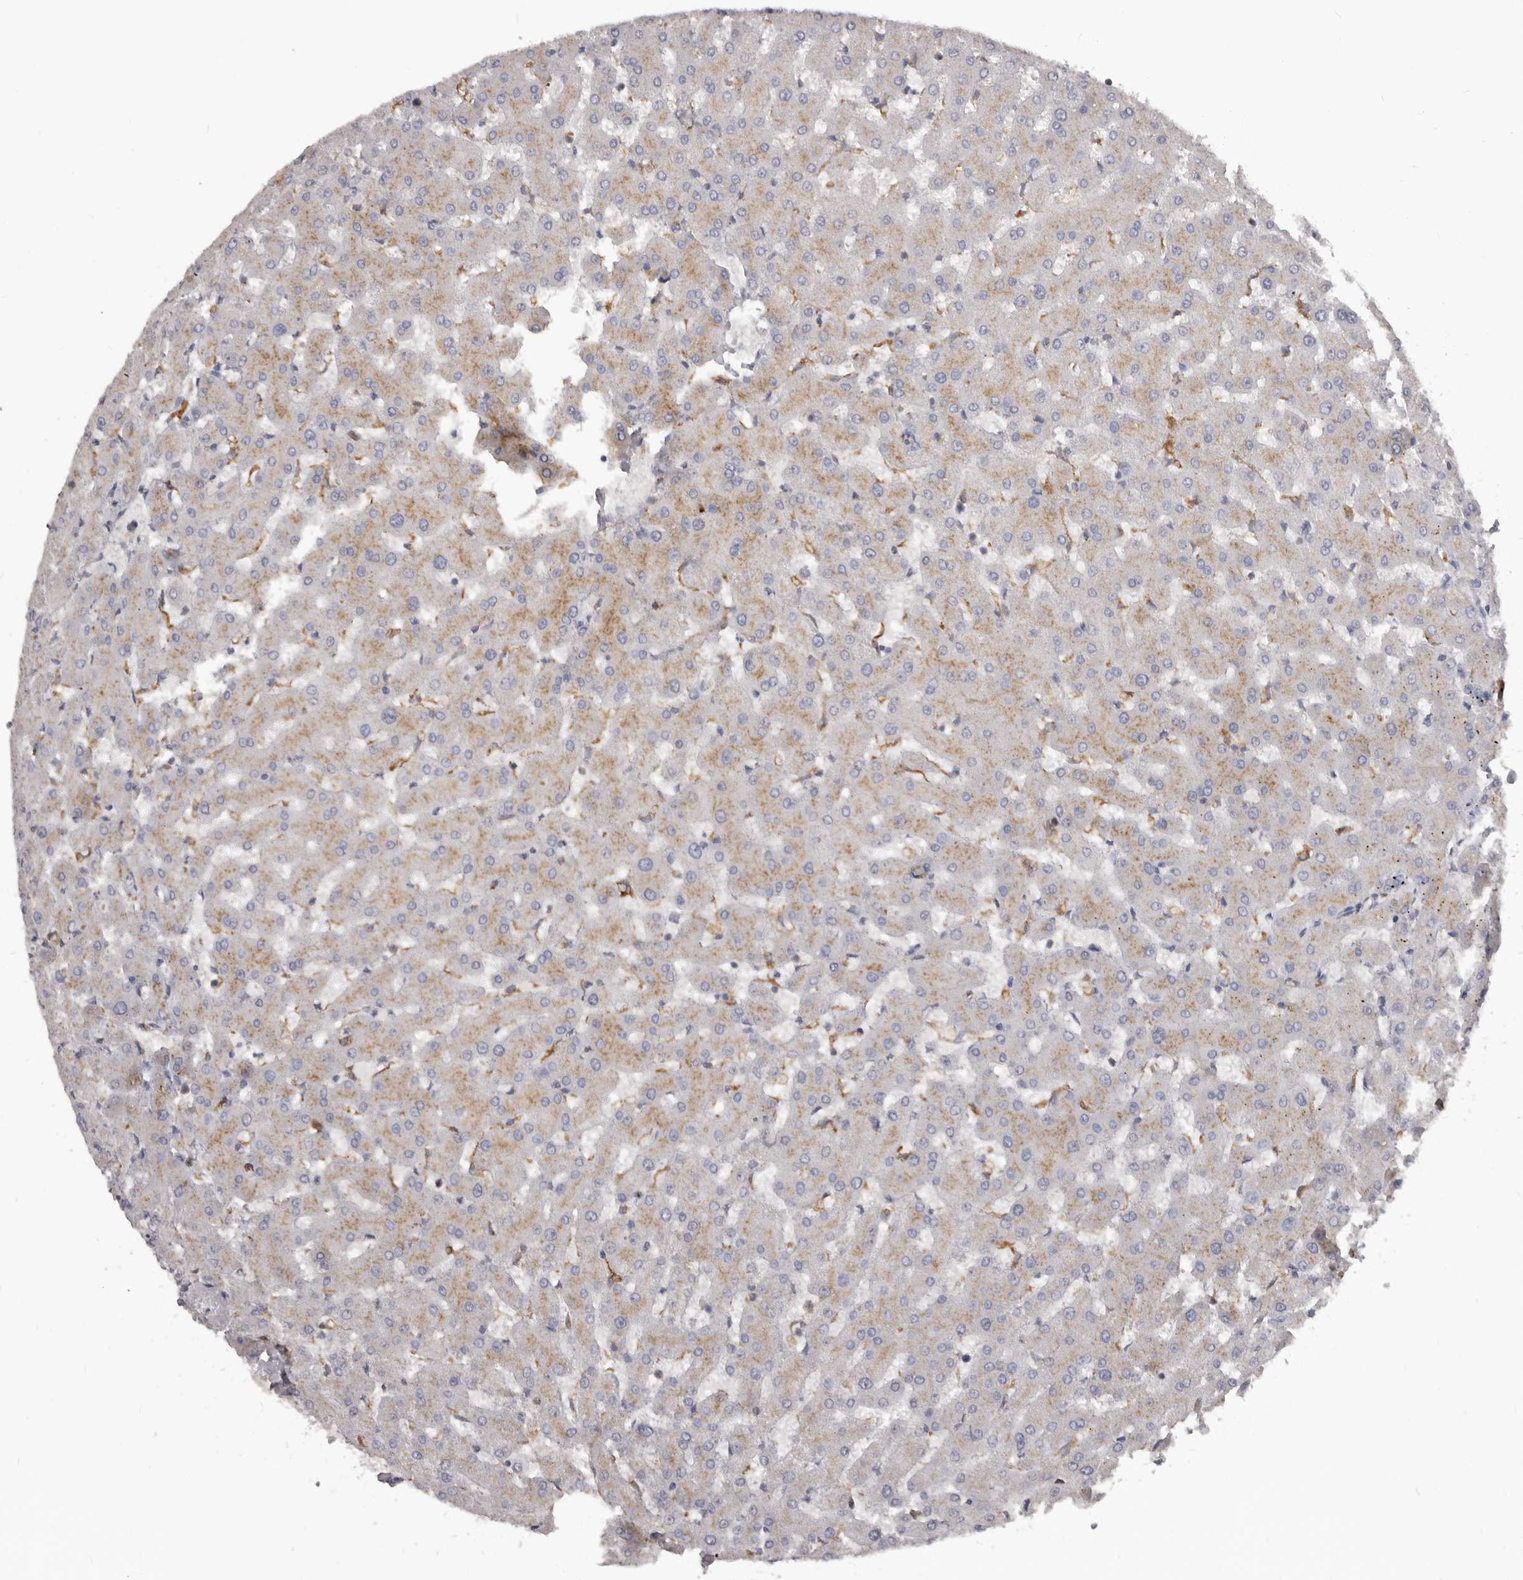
{"staining": {"intensity": "negative", "quantity": "none", "location": "none"}, "tissue": "liver", "cell_type": "Cholangiocytes", "image_type": "normal", "snomed": [{"axis": "morphology", "description": "Normal tissue, NOS"}, {"axis": "topography", "description": "Liver"}], "caption": "Histopathology image shows no significant protein expression in cholangiocytes of benign liver.", "gene": "PI4K2A", "patient": {"sex": "female", "age": 63}}